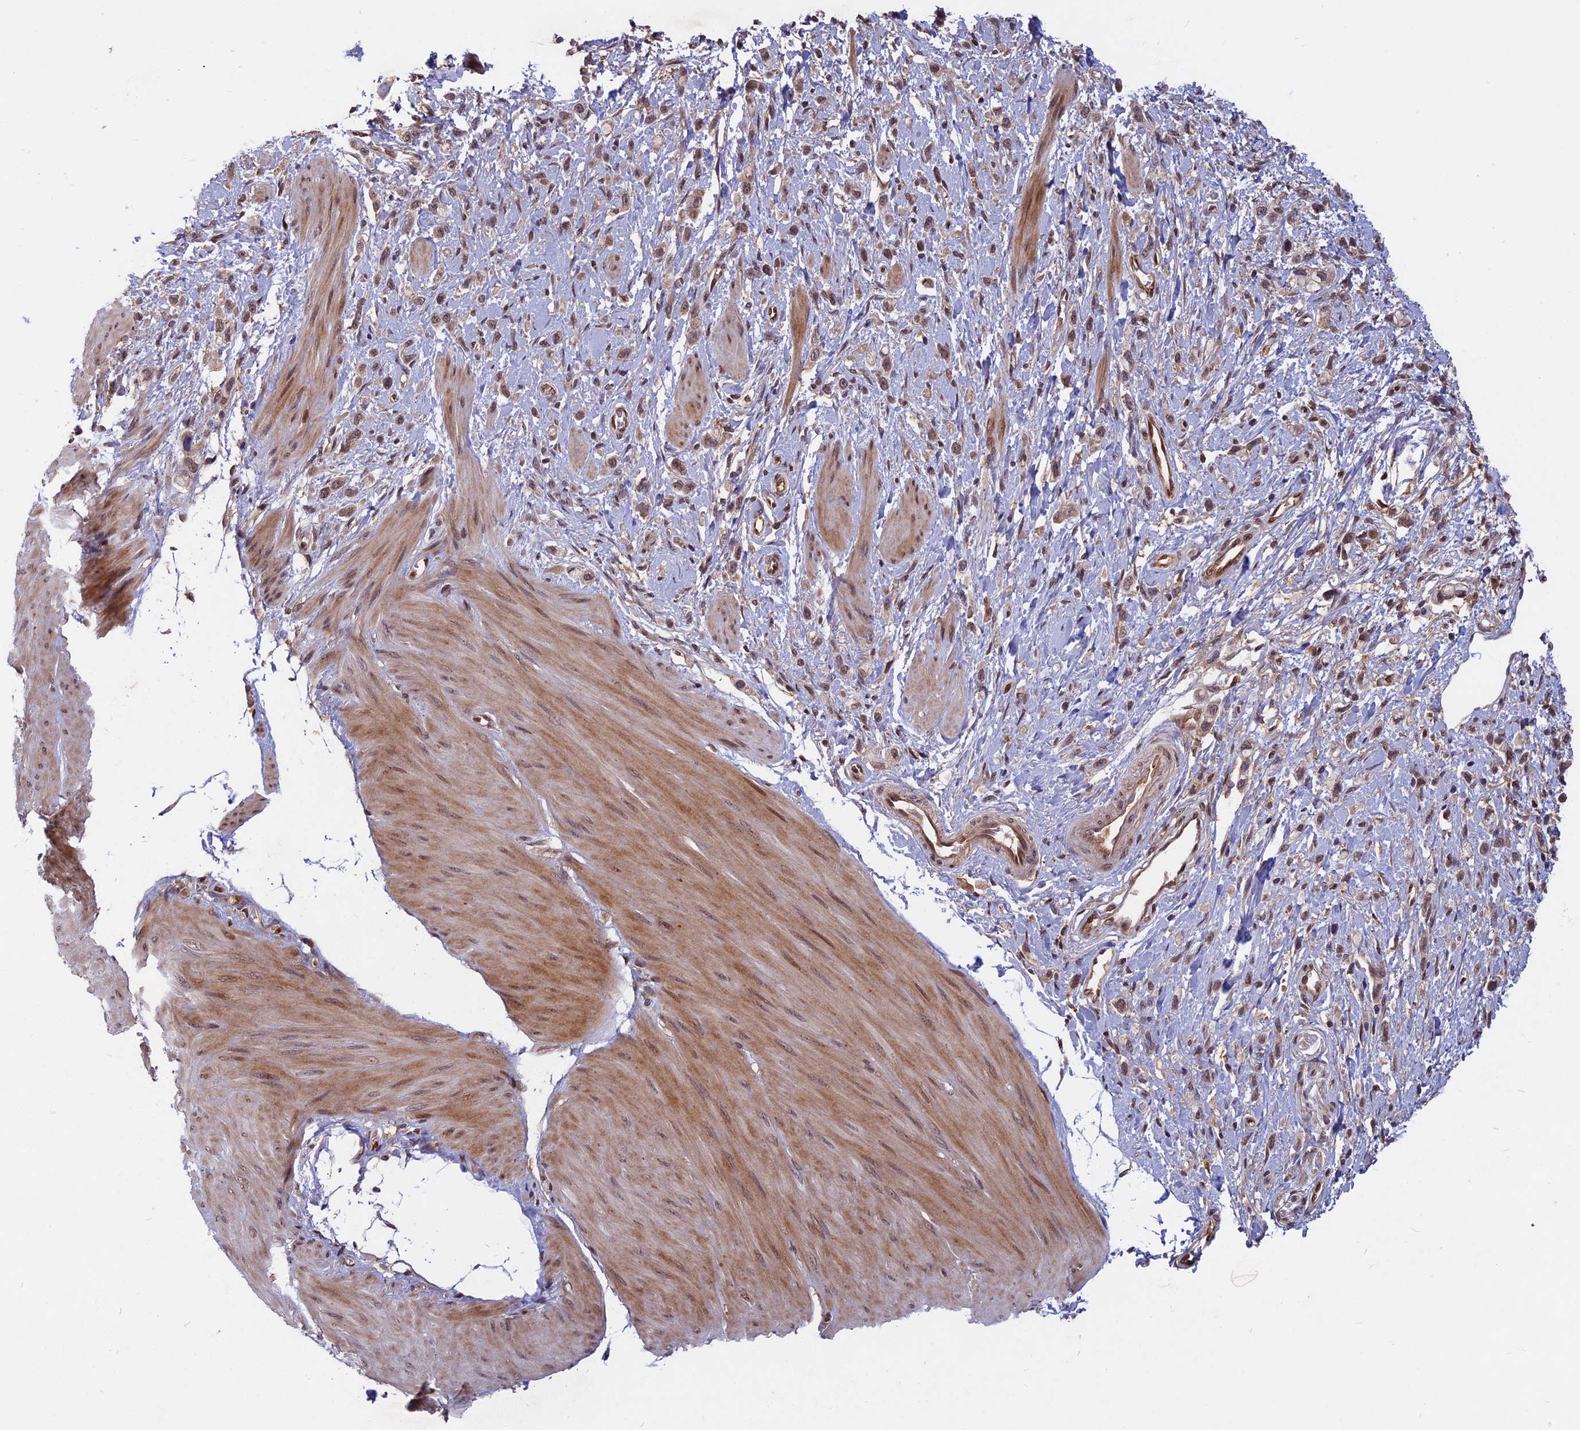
{"staining": {"intensity": "weak", "quantity": ">75%", "location": "nuclear"}, "tissue": "stomach cancer", "cell_type": "Tumor cells", "image_type": "cancer", "snomed": [{"axis": "morphology", "description": "Adenocarcinoma, NOS"}, {"axis": "topography", "description": "Stomach"}], "caption": "Immunohistochemistry (IHC) of human stomach adenocarcinoma displays low levels of weak nuclear positivity in about >75% of tumor cells. (Stains: DAB (3,3'-diaminobenzidine) in brown, nuclei in blue, Microscopy: brightfield microscopy at high magnification).", "gene": "SPG11", "patient": {"sex": "female", "age": 65}}